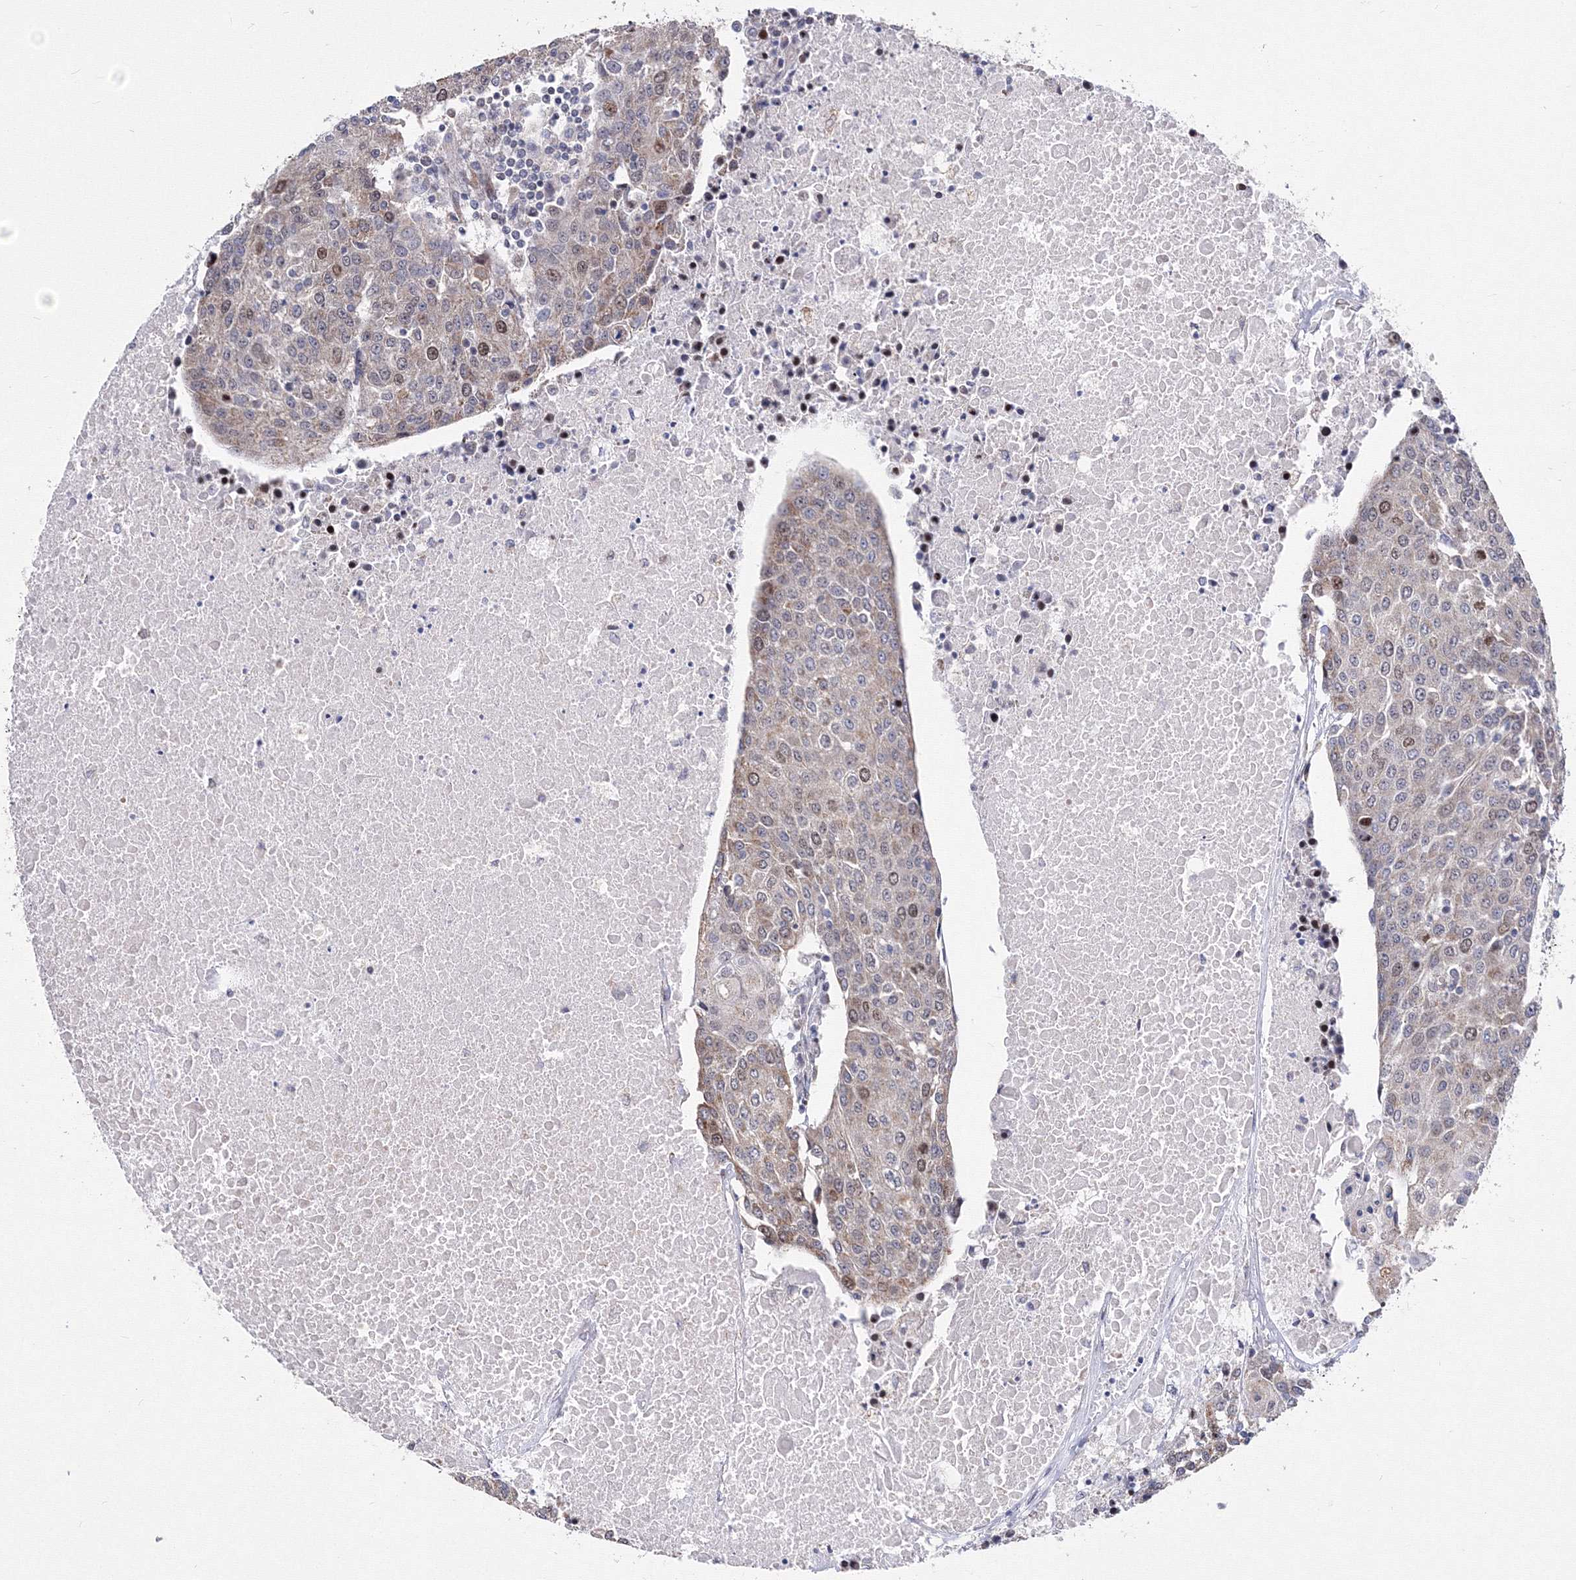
{"staining": {"intensity": "moderate", "quantity": "<25%", "location": "nuclear"}, "tissue": "urothelial cancer", "cell_type": "Tumor cells", "image_type": "cancer", "snomed": [{"axis": "morphology", "description": "Urothelial carcinoma, High grade"}, {"axis": "topography", "description": "Urinary bladder"}], "caption": "Moderate nuclear protein positivity is appreciated in about <25% of tumor cells in high-grade urothelial carcinoma.", "gene": "GPN1", "patient": {"sex": "female", "age": 85}}